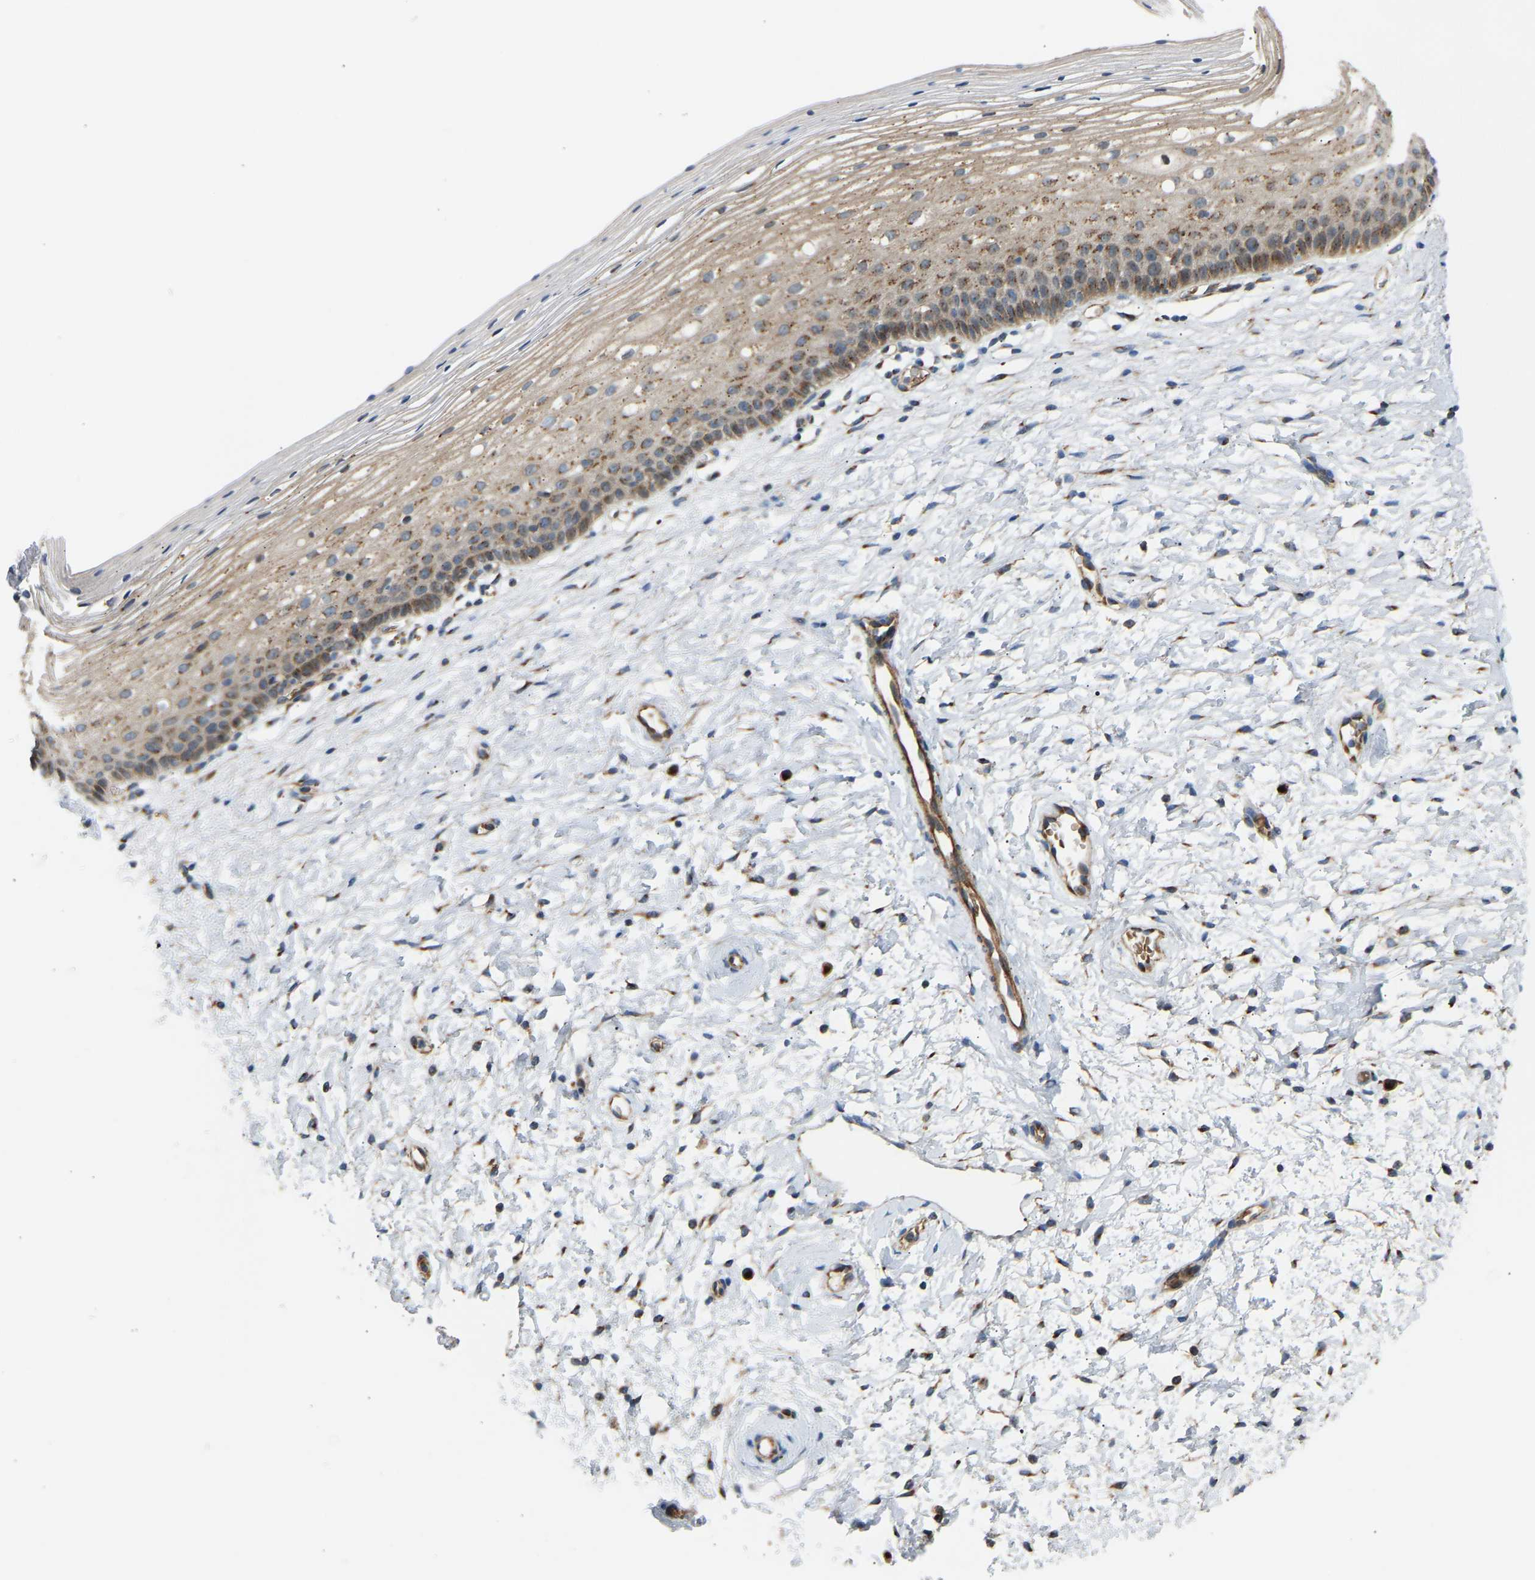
{"staining": {"intensity": "moderate", "quantity": ">75%", "location": "cytoplasmic/membranous"}, "tissue": "cervix", "cell_type": "Glandular cells", "image_type": "normal", "snomed": [{"axis": "morphology", "description": "Normal tissue, NOS"}, {"axis": "topography", "description": "Cervix"}], "caption": "This photomicrograph demonstrates IHC staining of unremarkable cervix, with medium moderate cytoplasmic/membranous positivity in approximately >75% of glandular cells.", "gene": "YIPF2", "patient": {"sex": "female", "age": 72}}